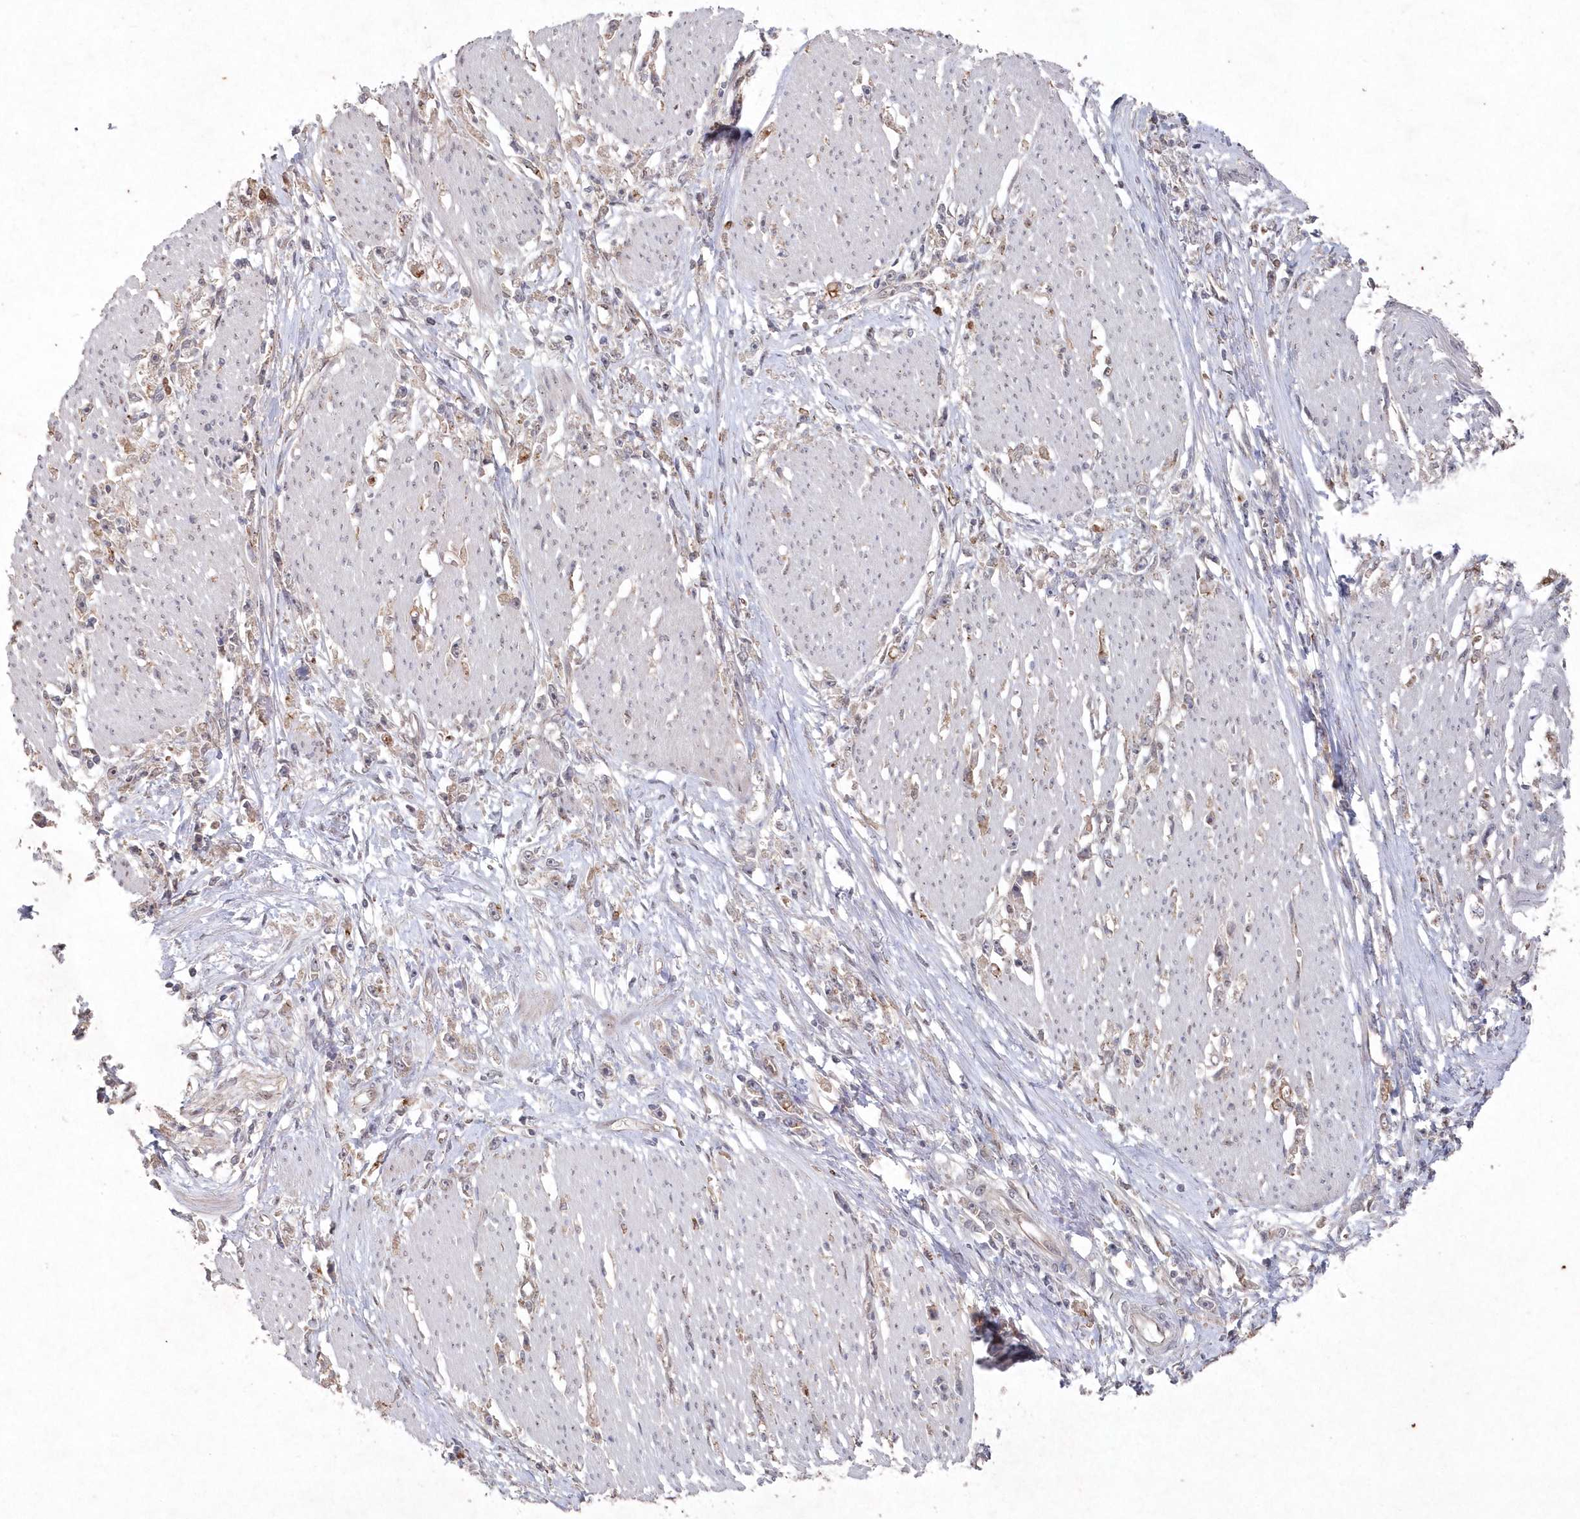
{"staining": {"intensity": "weak", "quantity": ">75%", "location": "cytoplasmic/membranous"}, "tissue": "stomach cancer", "cell_type": "Tumor cells", "image_type": "cancer", "snomed": [{"axis": "morphology", "description": "Adenocarcinoma, NOS"}, {"axis": "topography", "description": "Stomach"}], "caption": "Immunohistochemistry photomicrograph of neoplastic tissue: human stomach cancer stained using IHC demonstrates low levels of weak protein expression localized specifically in the cytoplasmic/membranous of tumor cells, appearing as a cytoplasmic/membranous brown color.", "gene": "VSIG2", "patient": {"sex": "female", "age": 59}}